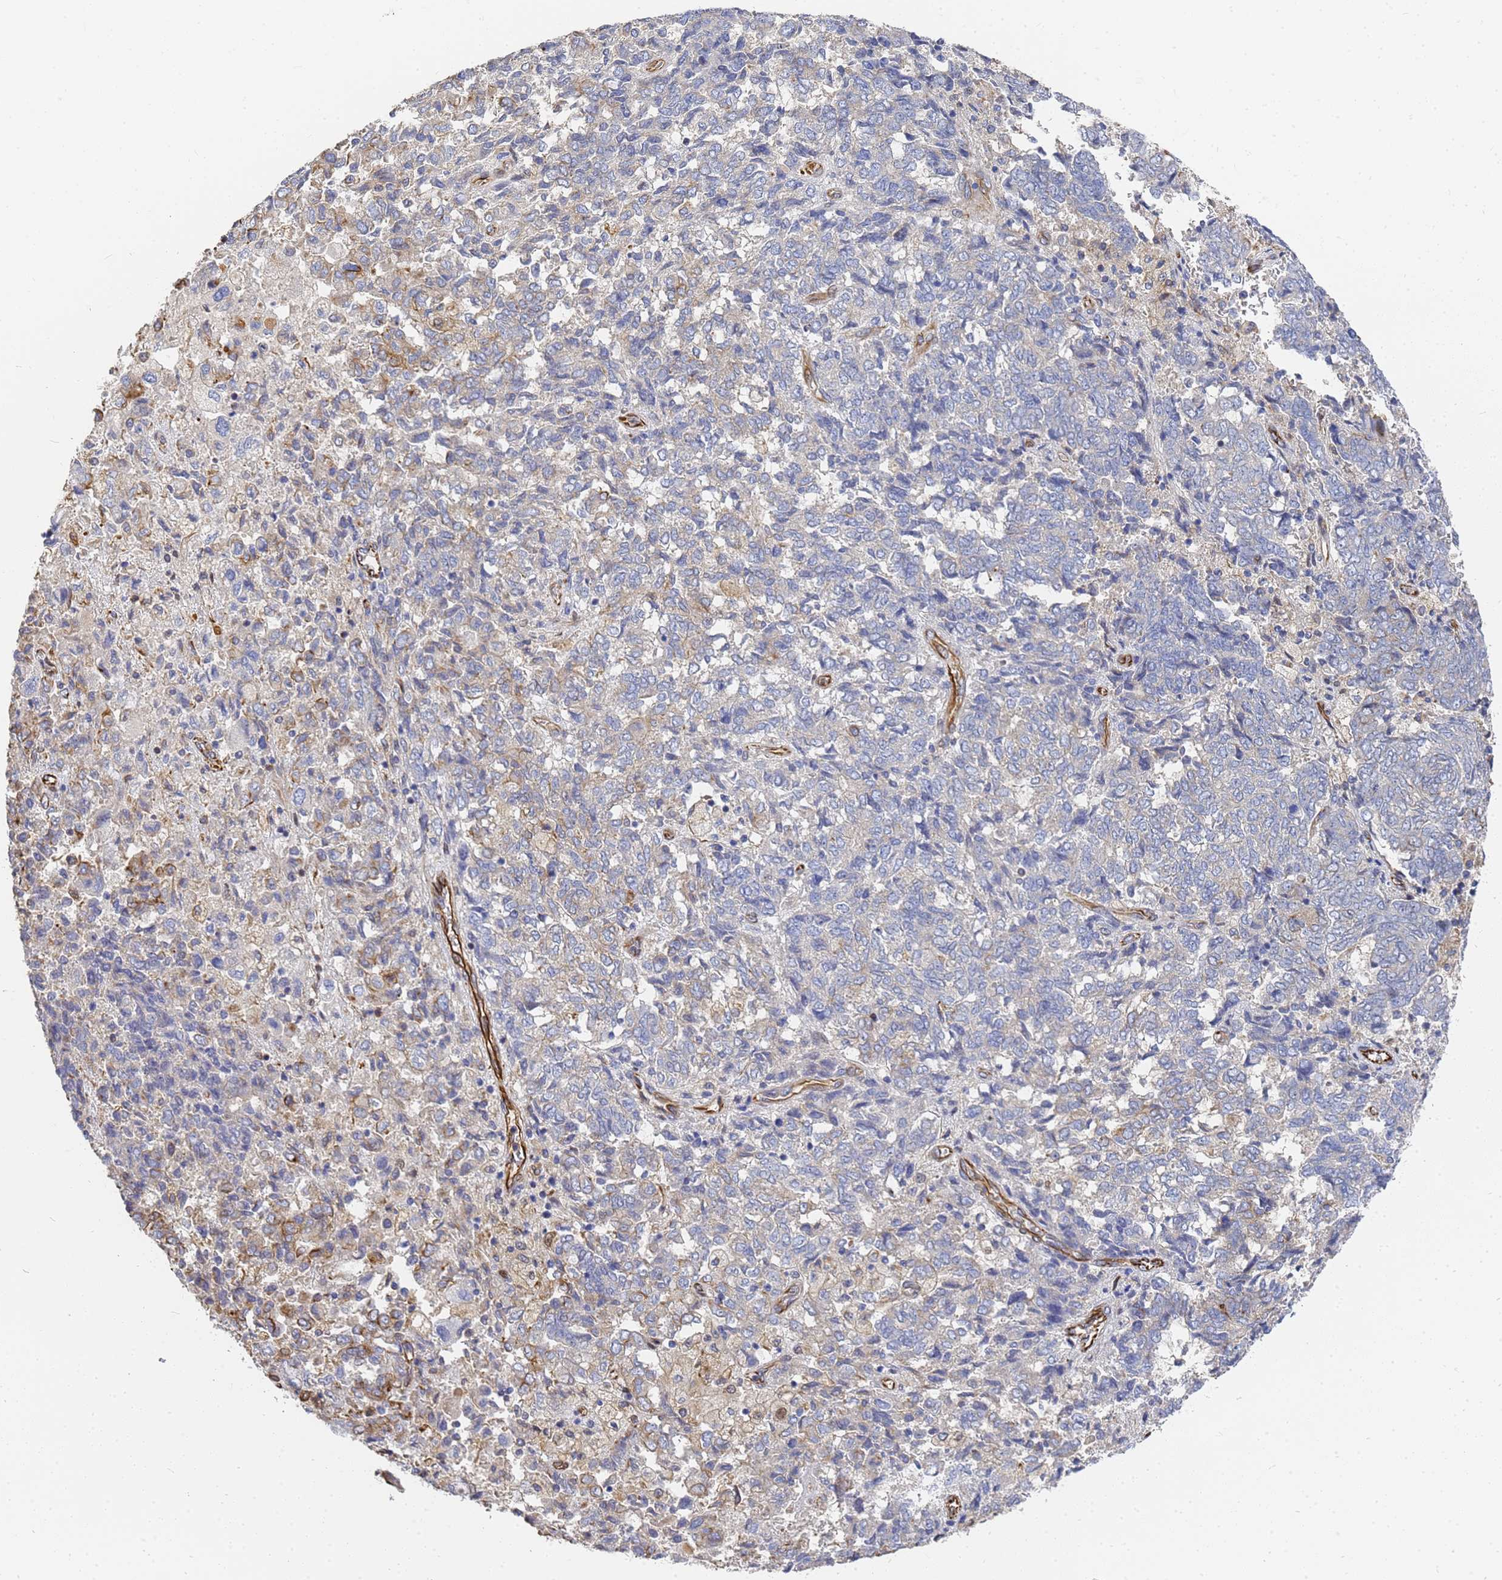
{"staining": {"intensity": "negative", "quantity": "none", "location": "none"}, "tissue": "endometrial cancer", "cell_type": "Tumor cells", "image_type": "cancer", "snomed": [{"axis": "morphology", "description": "Adenocarcinoma, NOS"}, {"axis": "topography", "description": "Endometrium"}], "caption": "Histopathology image shows no protein expression in tumor cells of endometrial cancer tissue.", "gene": "SYT13", "patient": {"sex": "female", "age": 80}}